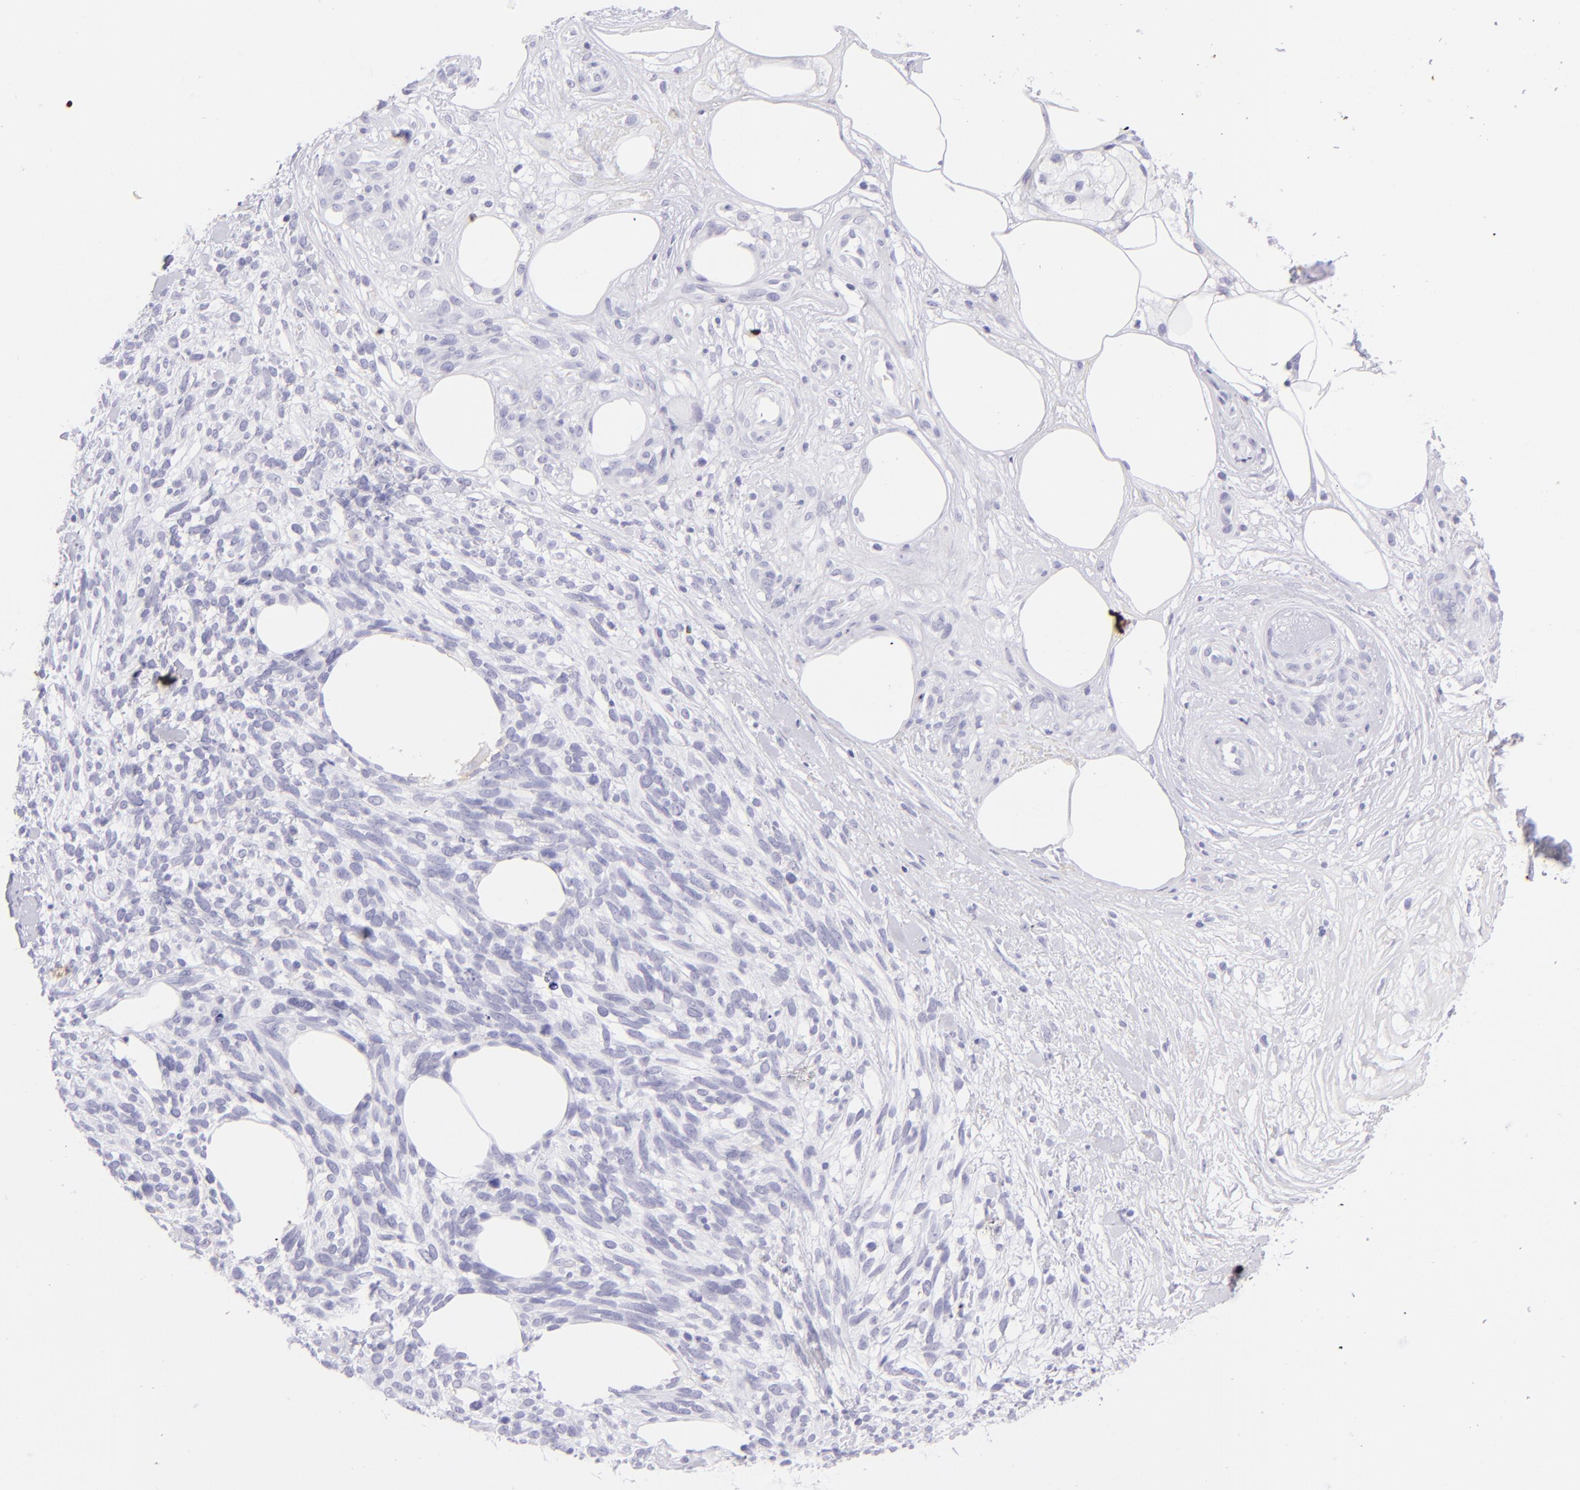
{"staining": {"intensity": "negative", "quantity": "none", "location": "none"}, "tissue": "melanoma", "cell_type": "Tumor cells", "image_type": "cancer", "snomed": [{"axis": "morphology", "description": "Malignant melanoma, NOS"}, {"axis": "topography", "description": "Skin"}], "caption": "Melanoma stained for a protein using immunohistochemistry (IHC) shows no expression tumor cells.", "gene": "CD72", "patient": {"sex": "female", "age": 85}}